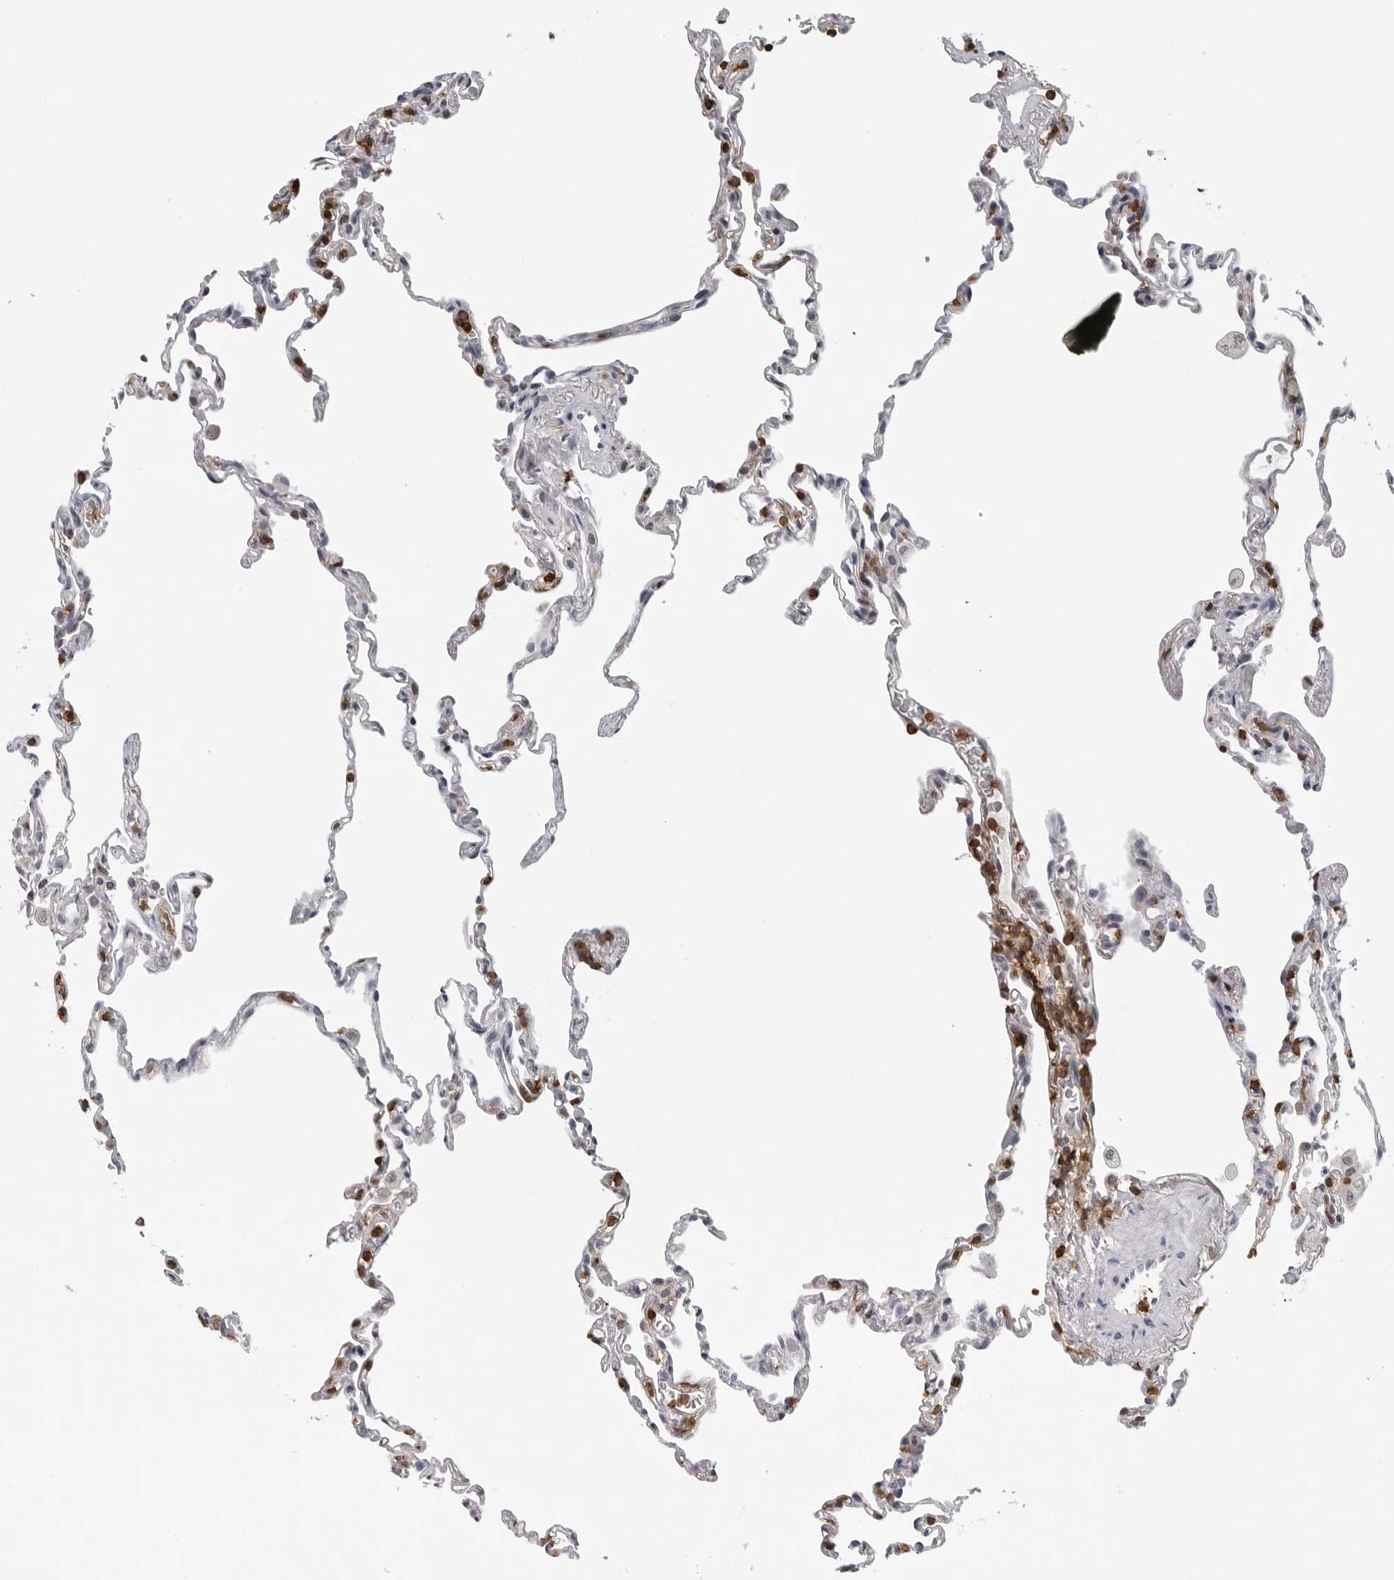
{"staining": {"intensity": "moderate", "quantity": "<25%", "location": "cytoplasmic/membranous"}, "tissue": "lung", "cell_type": "Alveolar cells", "image_type": "normal", "snomed": [{"axis": "morphology", "description": "Normal tissue, NOS"}, {"axis": "topography", "description": "Lung"}], "caption": "Lung was stained to show a protein in brown. There is low levels of moderate cytoplasmic/membranous expression in about <25% of alveolar cells. (DAB (3,3'-diaminobenzidine) IHC, brown staining for protein, blue staining for nuclei).", "gene": "HSPH1", "patient": {"sex": "male", "age": 59}}